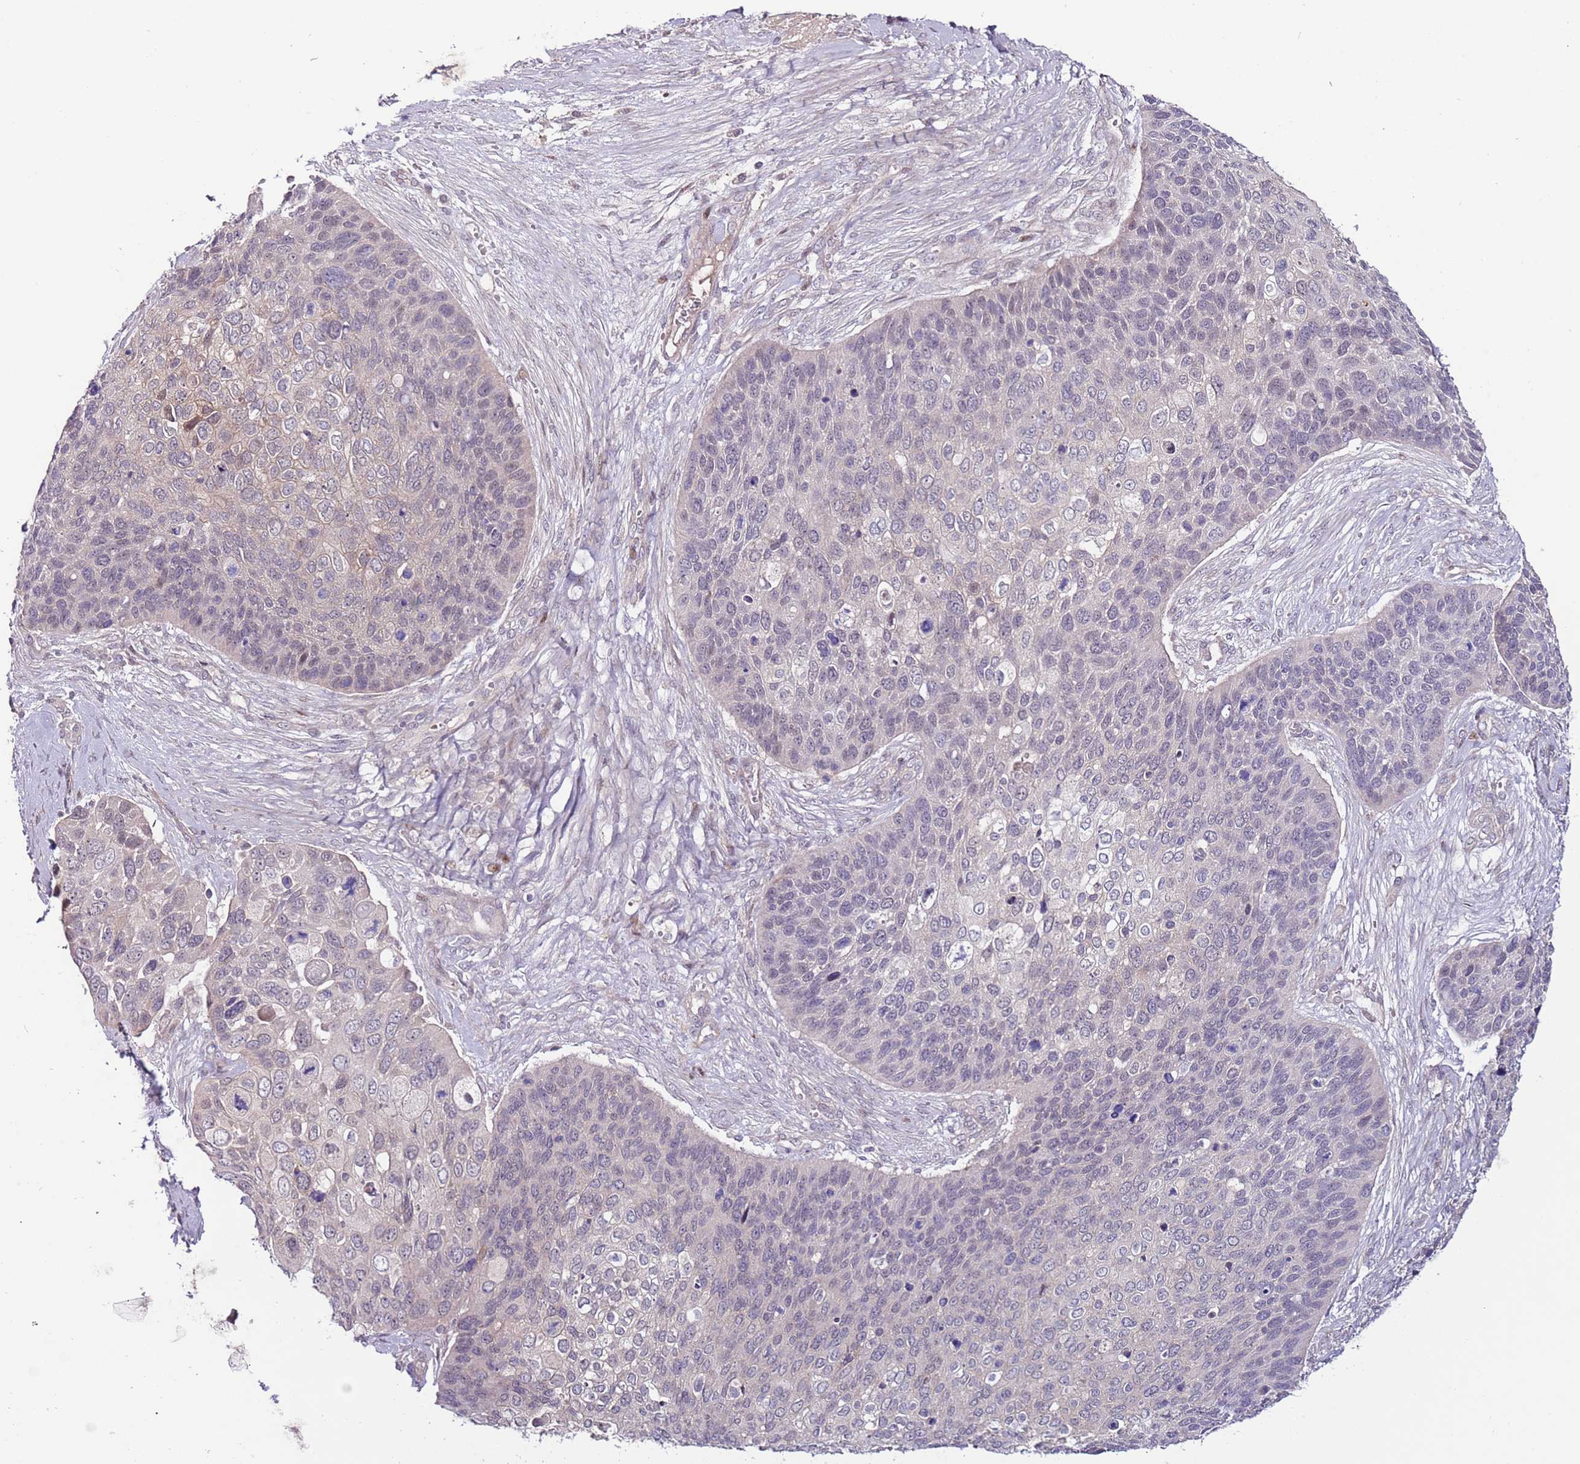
{"staining": {"intensity": "weak", "quantity": "<25%", "location": "cytoplasmic/membranous"}, "tissue": "skin cancer", "cell_type": "Tumor cells", "image_type": "cancer", "snomed": [{"axis": "morphology", "description": "Basal cell carcinoma"}, {"axis": "topography", "description": "Skin"}], "caption": "The image demonstrates no significant staining in tumor cells of skin cancer. Brightfield microscopy of IHC stained with DAB (3,3'-diaminobenzidine) (brown) and hematoxylin (blue), captured at high magnification.", "gene": "MTG2", "patient": {"sex": "female", "age": 74}}